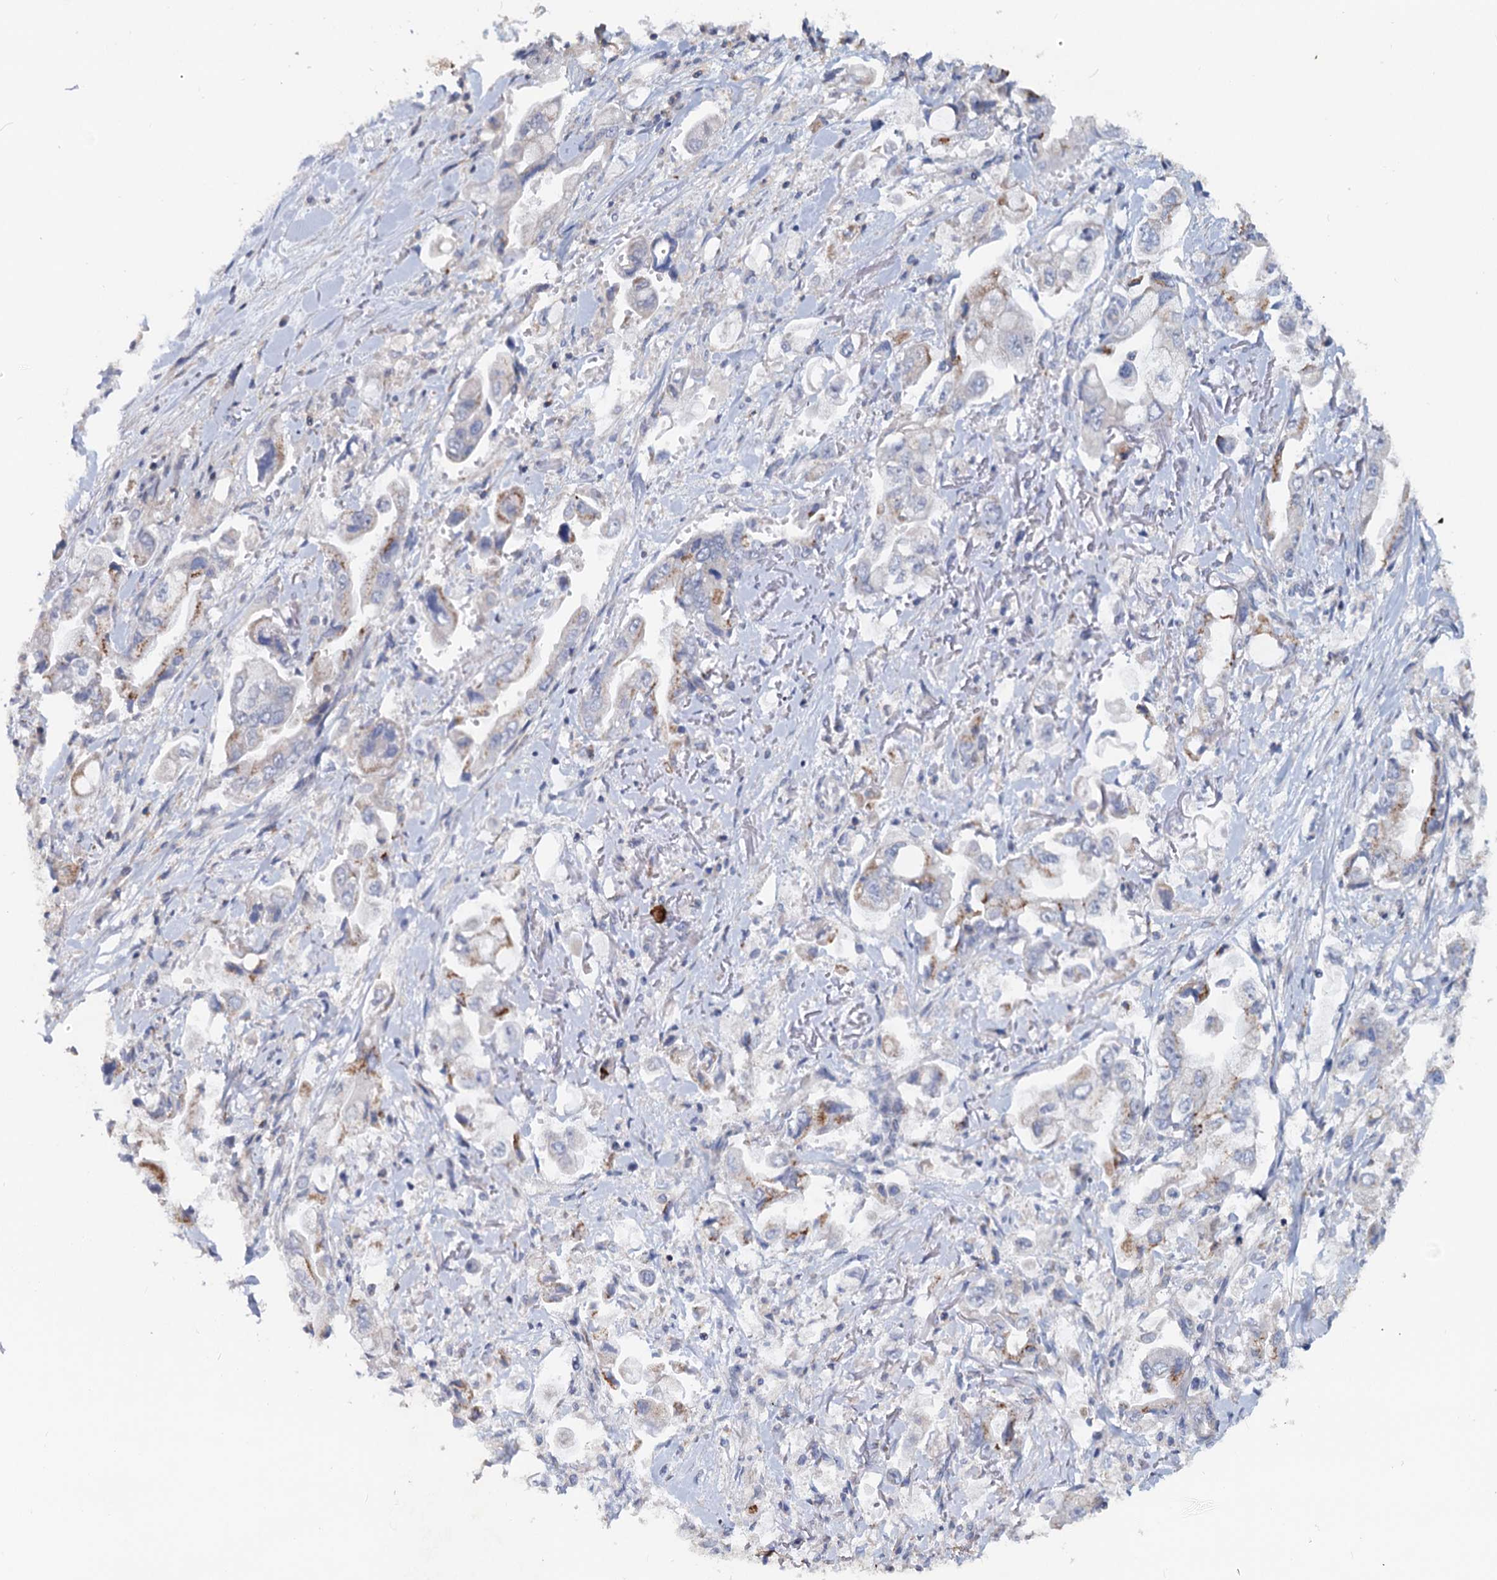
{"staining": {"intensity": "weak", "quantity": "<25%", "location": "cytoplasmic/membranous"}, "tissue": "stomach cancer", "cell_type": "Tumor cells", "image_type": "cancer", "snomed": [{"axis": "morphology", "description": "Adenocarcinoma, NOS"}, {"axis": "topography", "description": "Stomach"}], "caption": "The immunohistochemistry photomicrograph has no significant staining in tumor cells of stomach cancer (adenocarcinoma) tissue.", "gene": "LRCH4", "patient": {"sex": "male", "age": 62}}